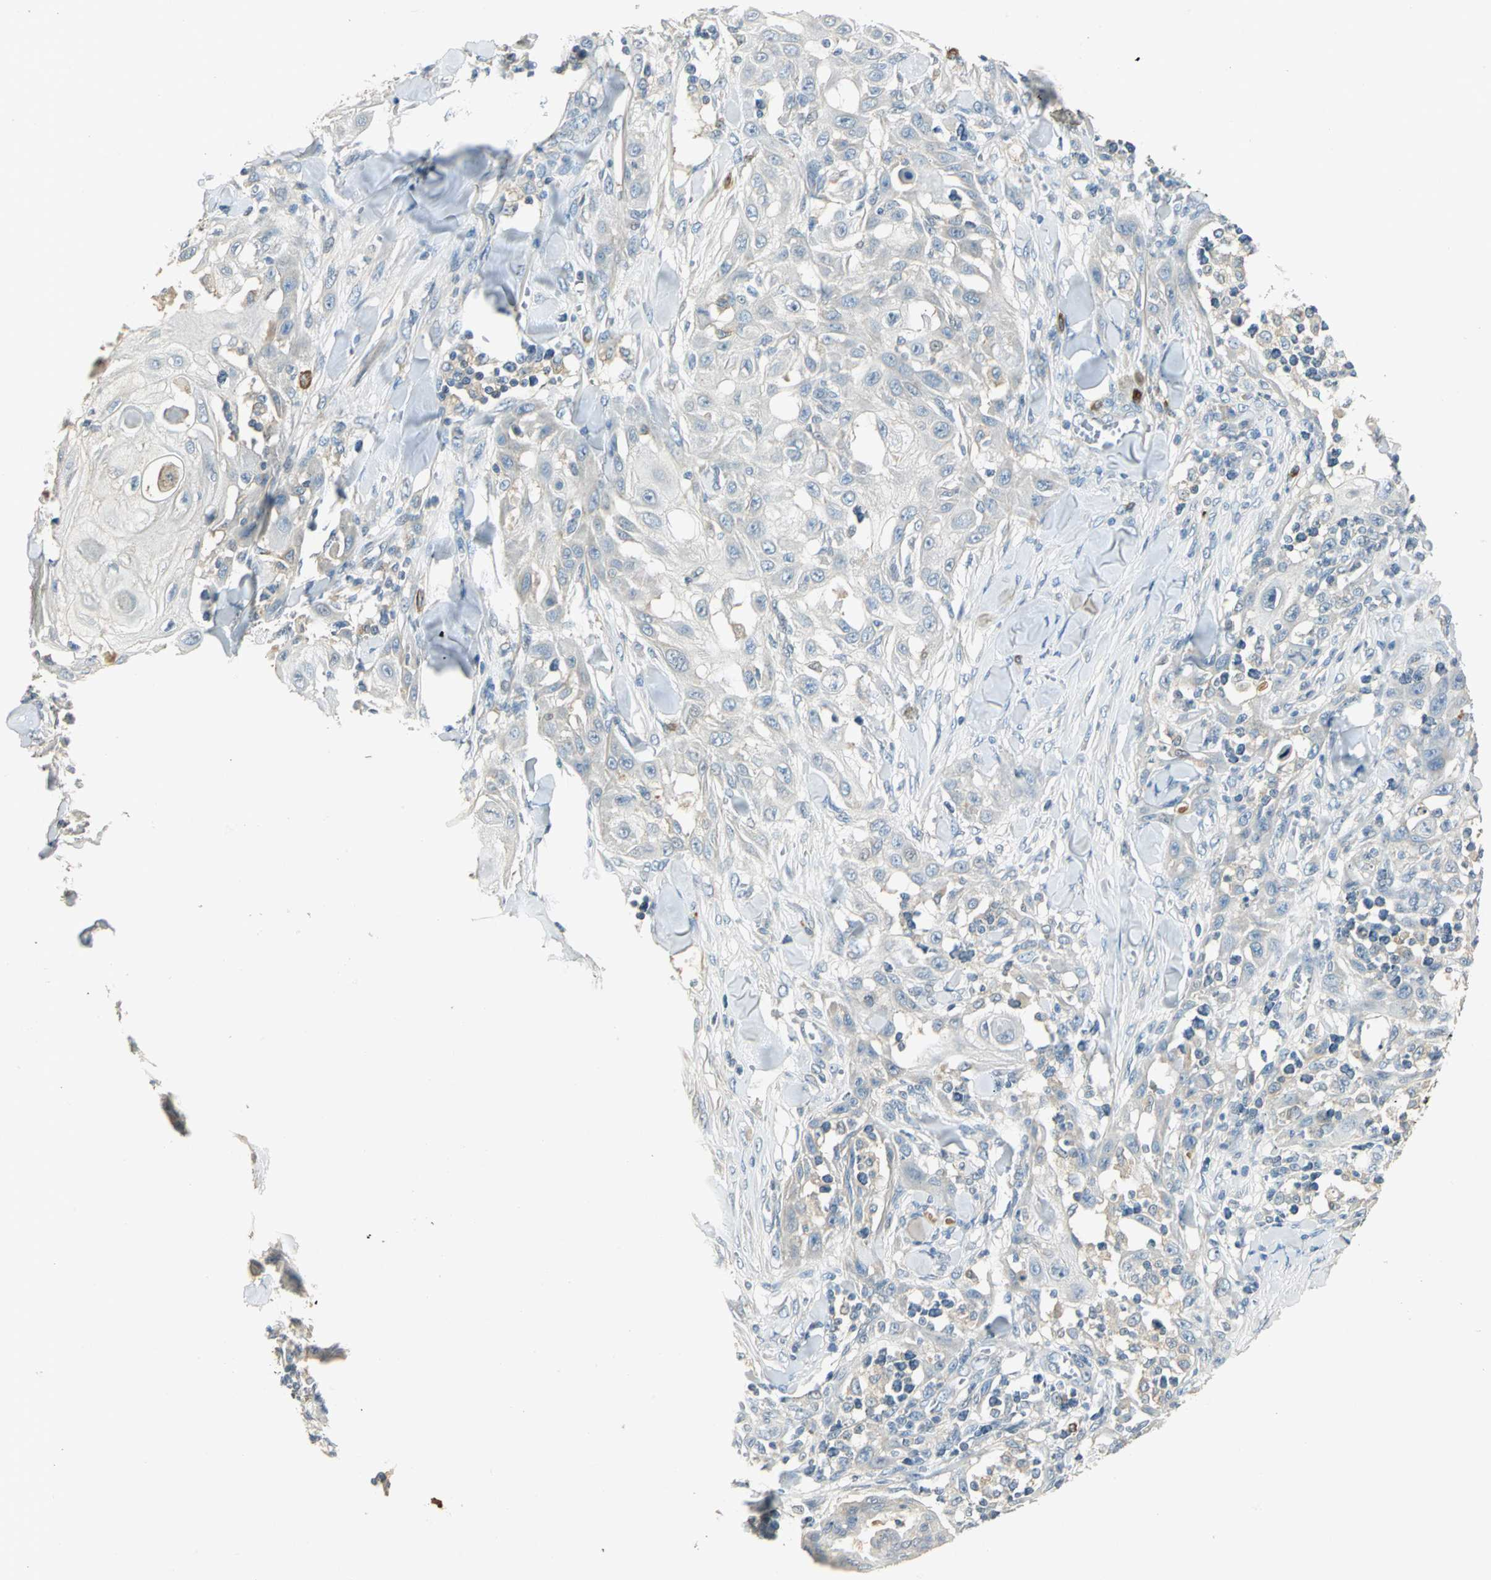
{"staining": {"intensity": "negative", "quantity": "none", "location": "none"}, "tissue": "skin cancer", "cell_type": "Tumor cells", "image_type": "cancer", "snomed": [{"axis": "morphology", "description": "Squamous cell carcinoma, NOS"}, {"axis": "topography", "description": "Skin"}], "caption": "DAB (3,3'-diaminobenzidine) immunohistochemical staining of skin squamous cell carcinoma demonstrates no significant positivity in tumor cells.", "gene": "PROC", "patient": {"sex": "male", "age": 24}}